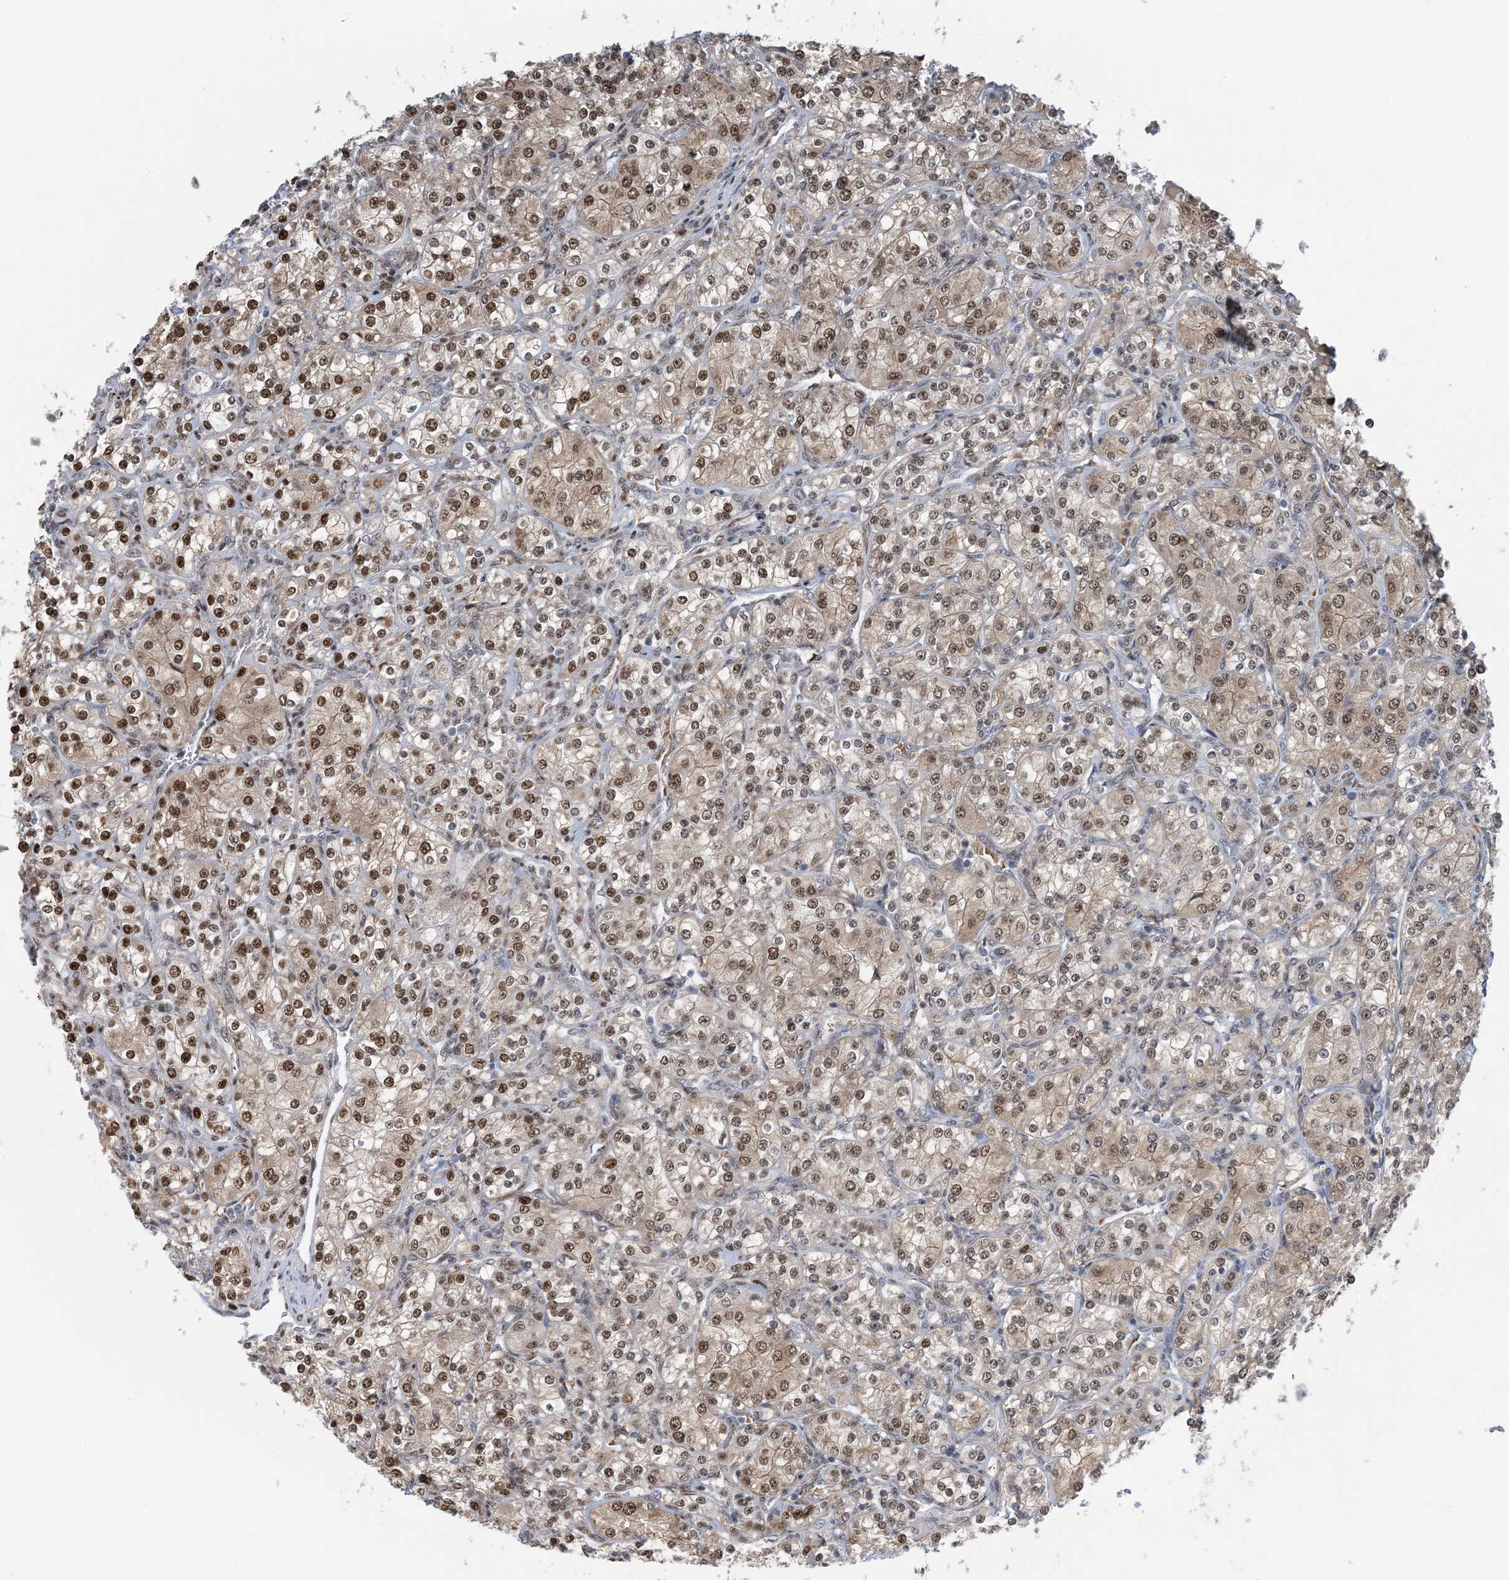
{"staining": {"intensity": "moderate", "quantity": ">75%", "location": "cytoplasmic/membranous,nuclear"}, "tissue": "renal cancer", "cell_type": "Tumor cells", "image_type": "cancer", "snomed": [{"axis": "morphology", "description": "Adenocarcinoma, NOS"}, {"axis": "topography", "description": "Kidney"}], "caption": "Immunohistochemical staining of adenocarcinoma (renal) displays medium levels of moderate cytoplasmic/membranous and nuclear protein positivity in about >75% of tumor cells.", "gene": "HEMK1", "patient": {"sex": "male", "age": 77}}